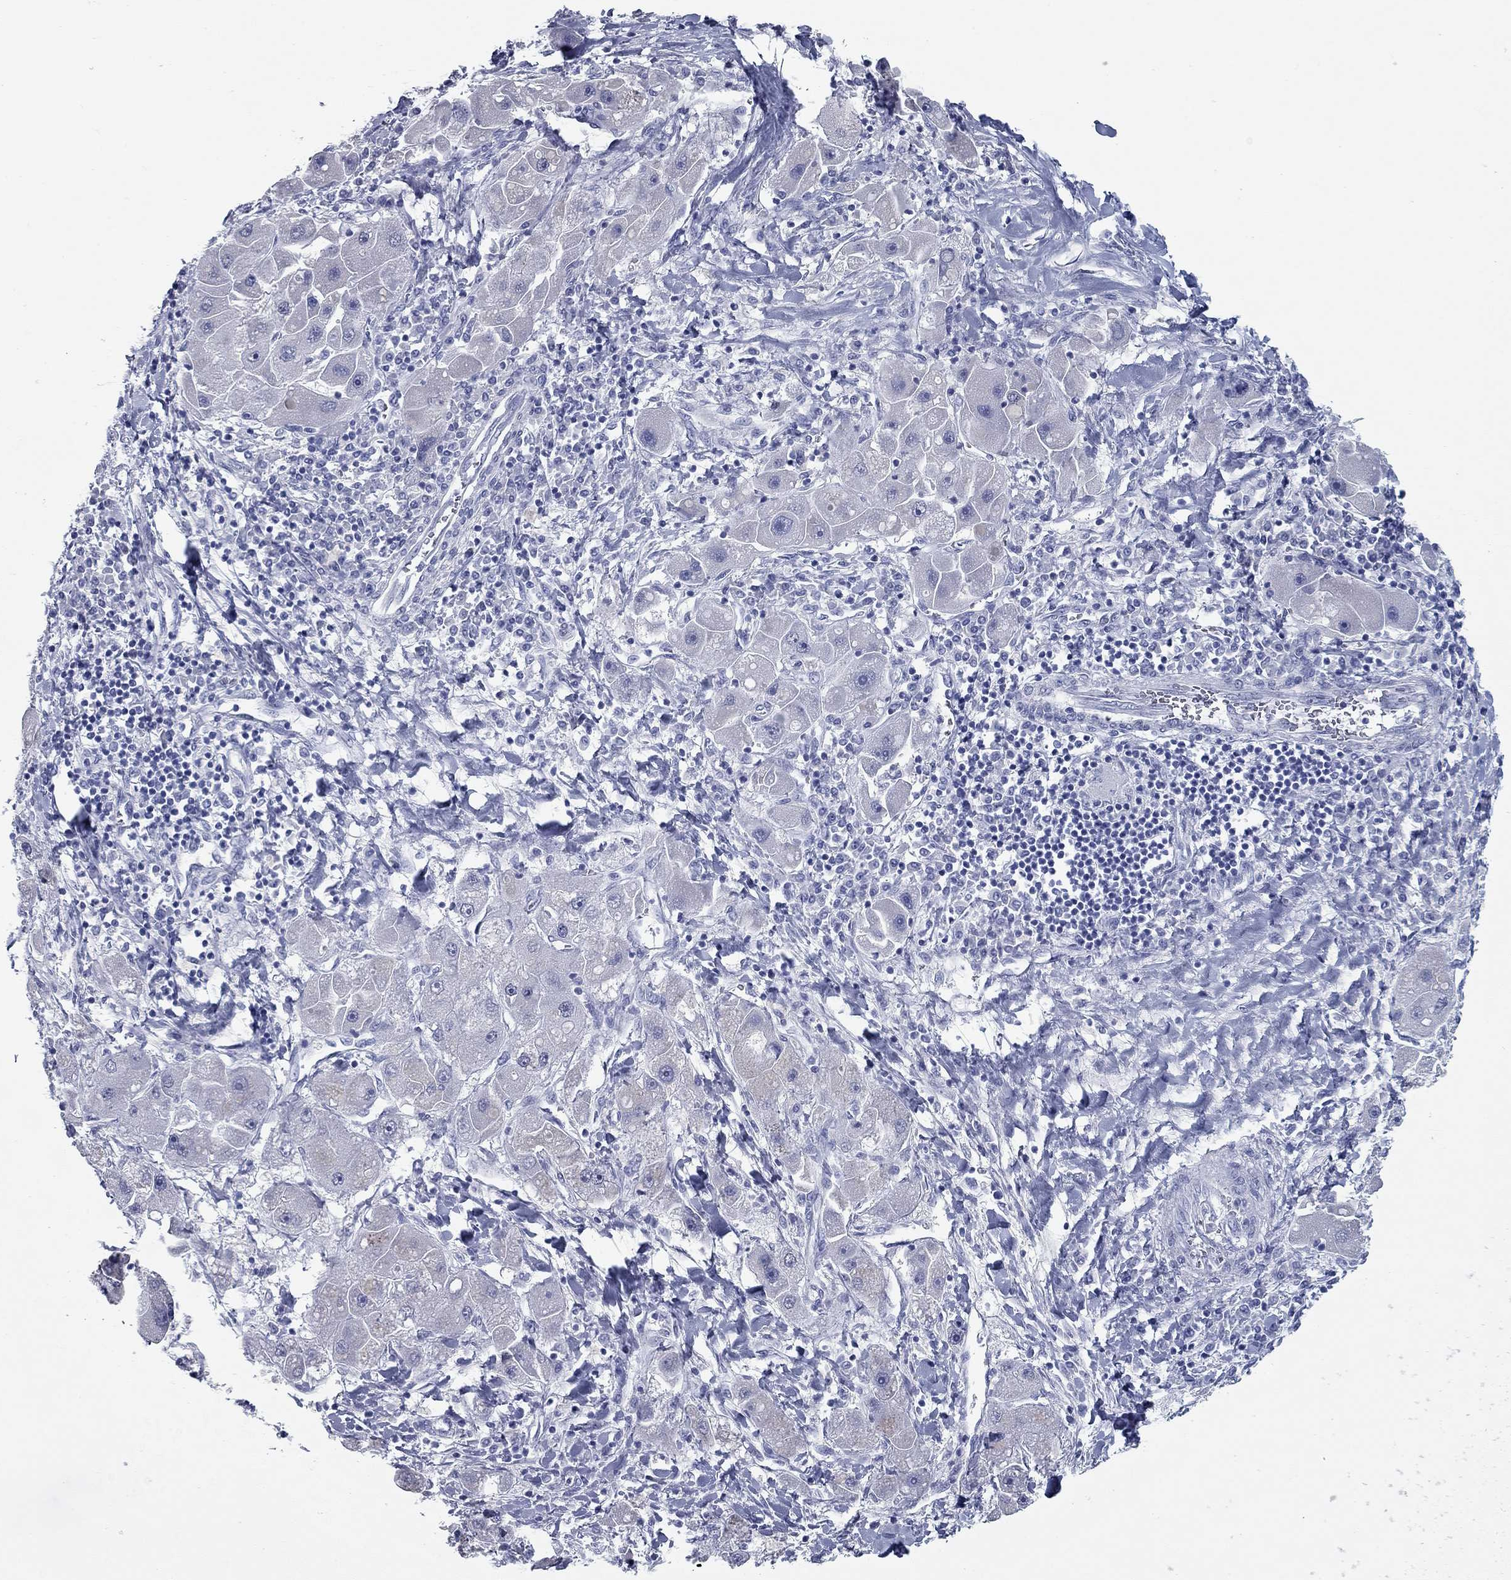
{"staining": {"intensity": "negative", "quantity": "none", "location": "none"}, "tissue": "liver cancer", "cell_type": "Tumor cells", "image_type": "cancer", "snomed": [{"axis": "morphology", "description": "Carcinoma, Hepatocellular, NOS"}, {"axis": "topography", "description": "Liver"}], "caption": "Hepatocellular carcinoma (liver) was stained to show a protein in brown. There is no significant expression in tumor cells.", "gene": "KIRREL2", "patient": {"sex": "male", "age": 24}}